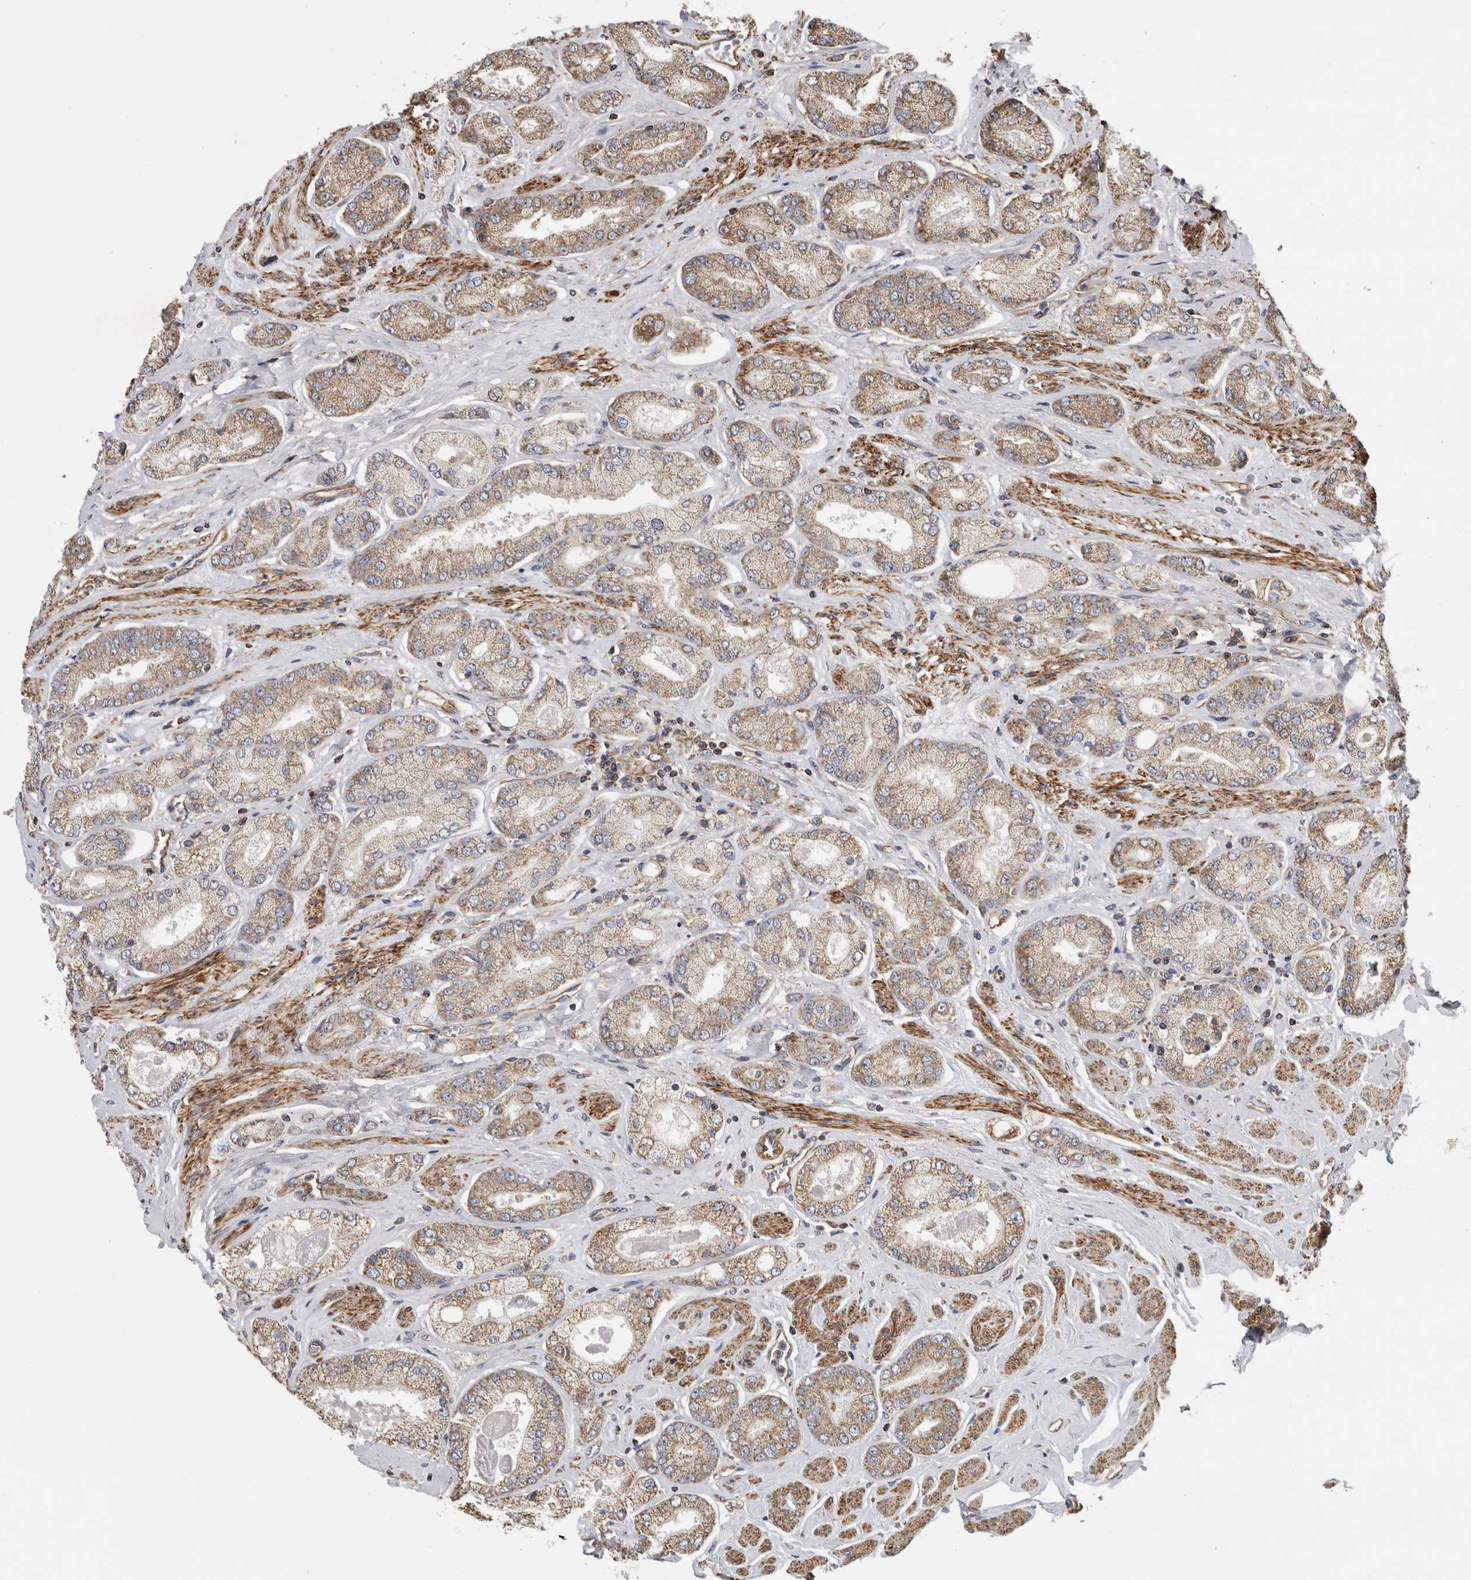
{"staining": {"intensity": "weak", "quantity": ">75%", "location": "cytoplasmic/membranous"}, "tissue": "prostate cancer", "cell_type": "Tumor cells", "image_type": "cancer", "snomed": [{"axis": "morphology", "description": "Adenocarcinoma, High grade"}, {"axis": "topography", "description": "Prostate"}], "caption": "Human prostate cancer (high-grade adenocarcinoma) stained with a brown dye demonstrates weak cytoplasmic/membranous positive positivity in approximately >75% of tumor cells.", "gene": "SFXN2", "patient": {"sex": "male", "age": 58}}